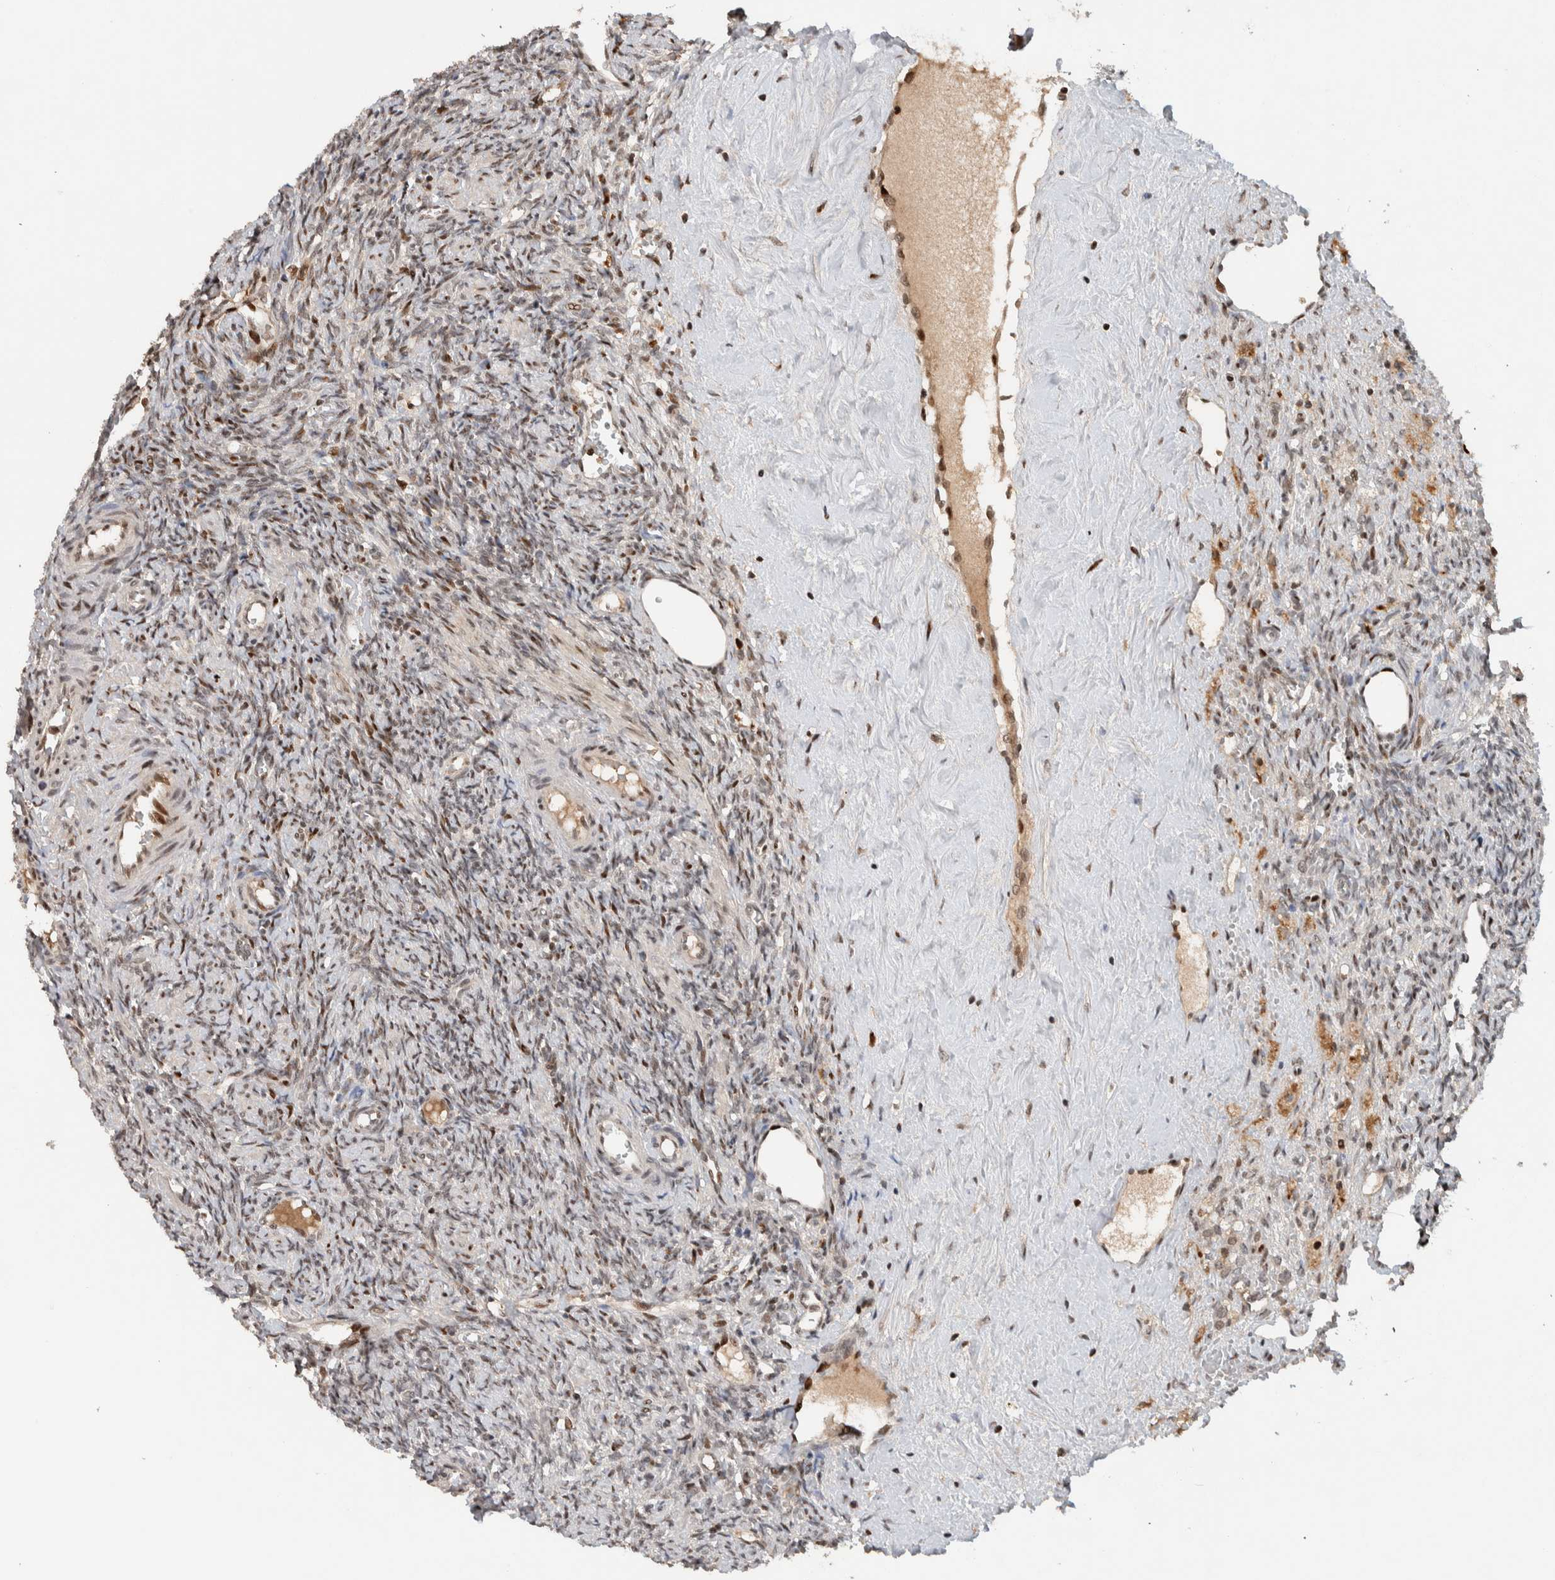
{"staining": {"intensity": "moderate", "quantity": ">75%", "location": "nuclear"}, "tissue": "ovary", "cell_type": "Follicle cells", "image_type": "normal", "snomed": [{"axis": "morphology", "description": "Normal tissue, NOS"}, {"axis": "topography", "description": "Ovary"}], "caption": "Immunohistochemical staining of normal human ovary demonstrates medium levels of moderate nuclear expression in about >75% of follicle cells. Nuclei are stained in blue.", "gene": "ZNF521", "patient": {"sex": "female", "age": 41}}